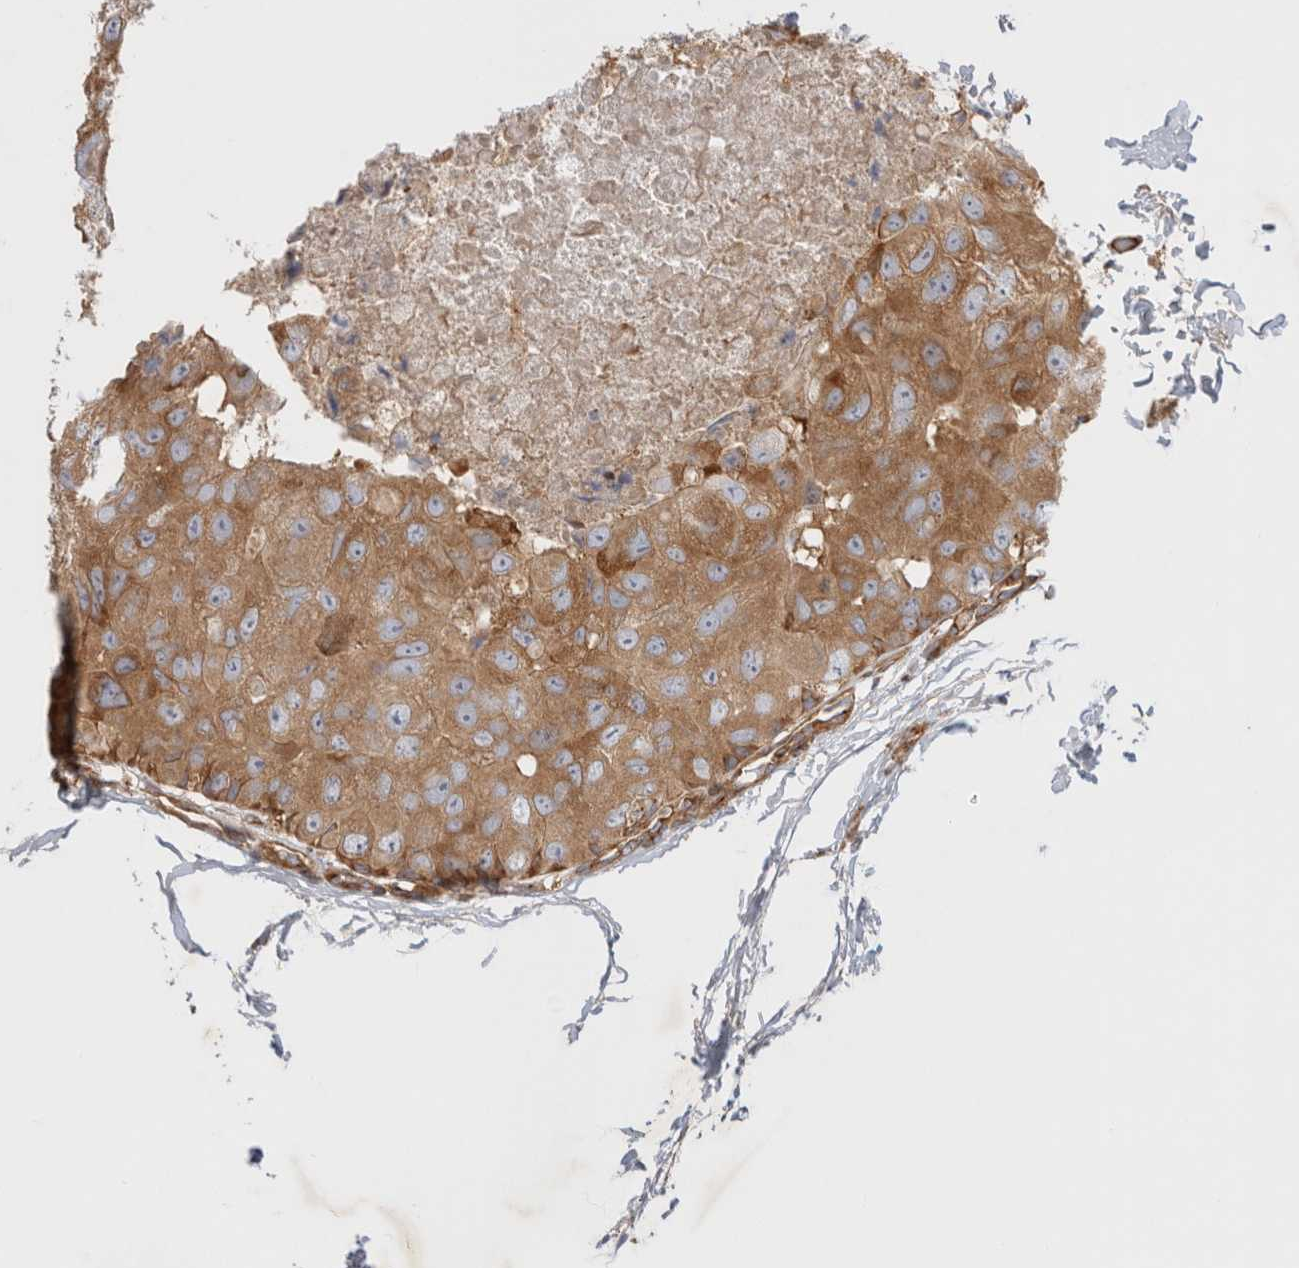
{"staining": {"intensity": "moderate", "quantity": ">75%", "location": "cytoplasmic/membranous"}, "tissue": "breast cancer", "cell_type": "Tumor cells", "image_type": "cancer", "snomed": [{"axis": "morphology", "description": "Duct carcinoma"}, {"axis": "topography", "description": "Breast"}], "caption": "A brown stain highlights moderate cytoplasmic/membranous positivity of a protein in breast cancer (invasive ductal carcinoma) tumor cells.", "gene": "GPR150", "patient": {"sex": "female", "age": 62}}